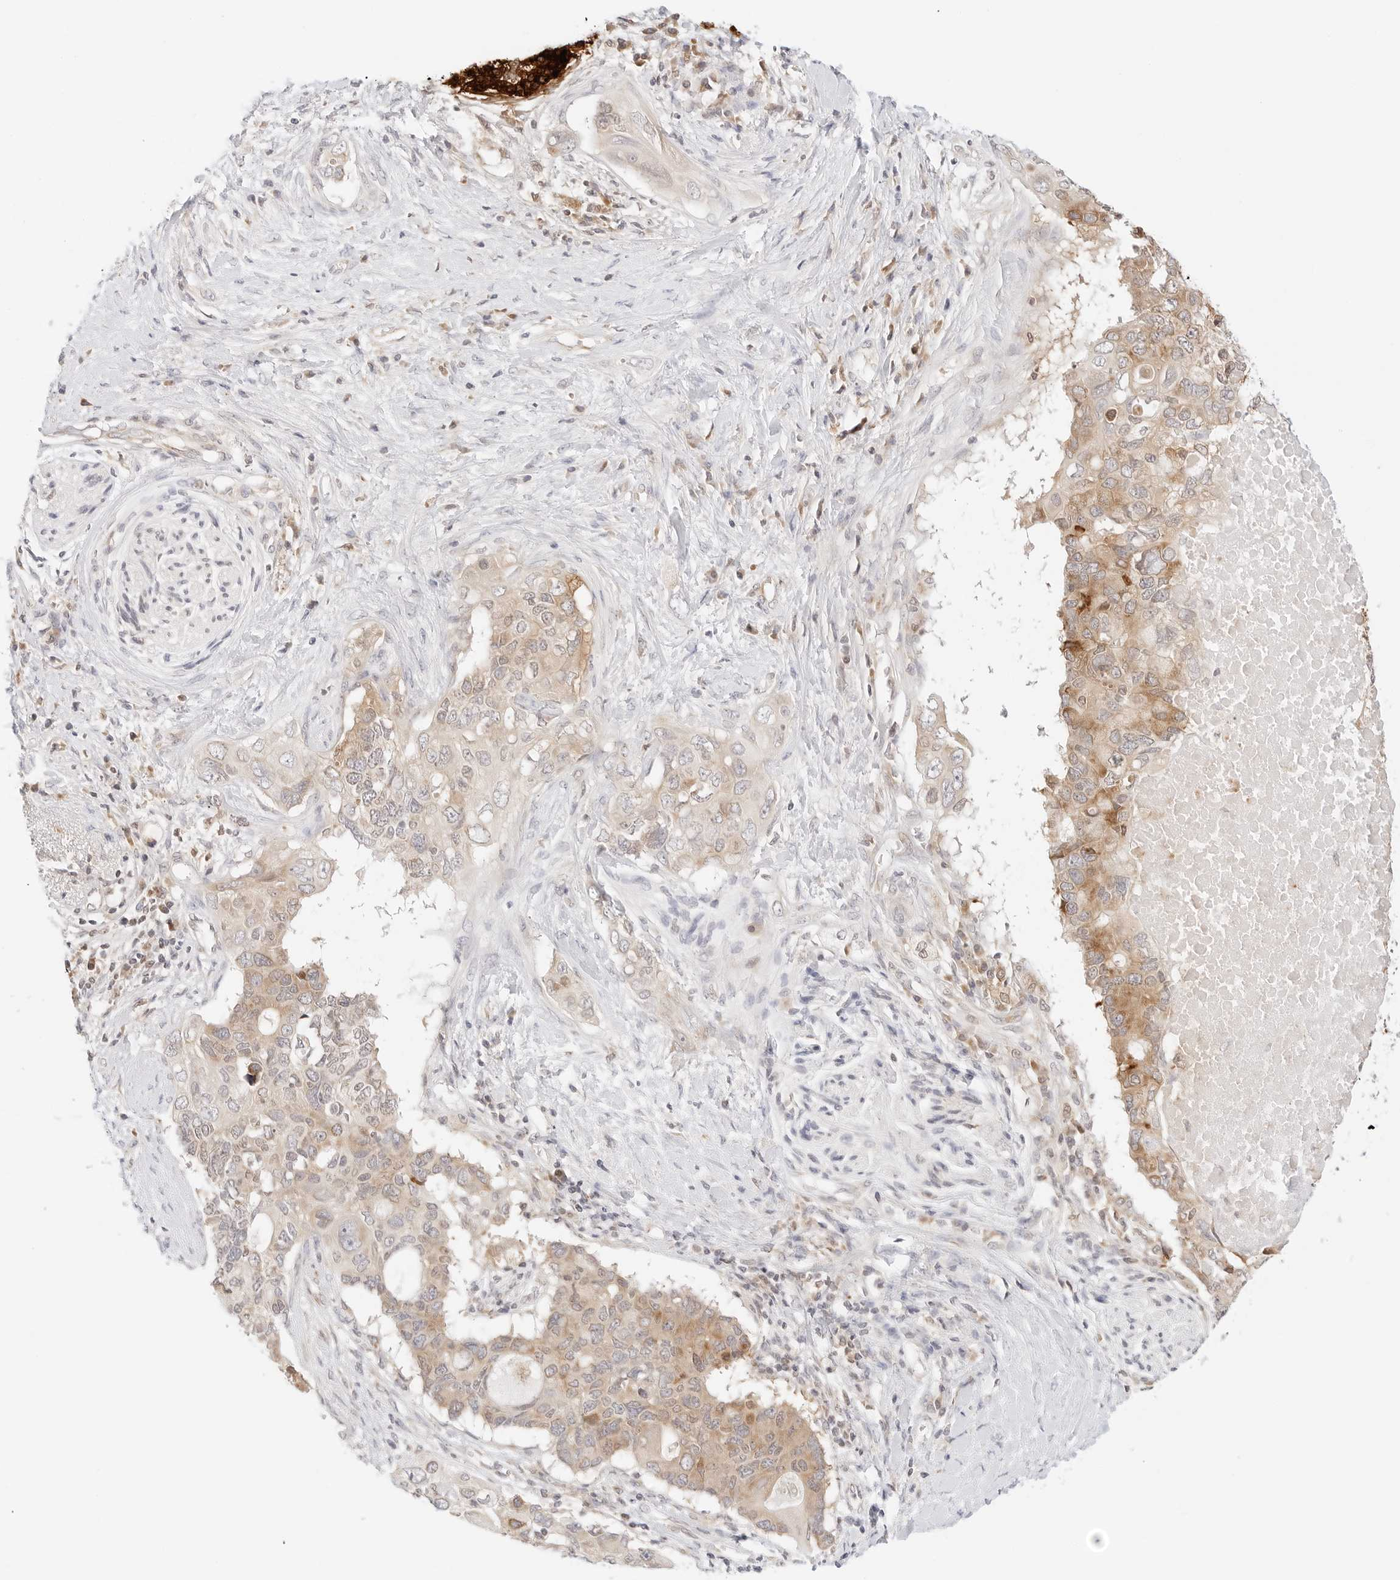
{"staining": {"intensity": "moderate", "quantity": ">75%", "location": "cytoplasmic/membranous"}, "tissue": "pancreatic cancer", "cell_type": "Tumor cells", "image_type": "cancer", "snomed": [{"axis": "morphology", "description": "Adenocarcinoma, NOS"}, {"axis": "topography", "description": "Pancreas"}], "caption": "Immunohistochemical staining of human pancreatic cancer reveals medium levels of moderate cytoplasmic/membranous positivity in about >75% of tumor cells.", "gene": "ERO1B", "patient": {"sex": "female", "age": 56}}